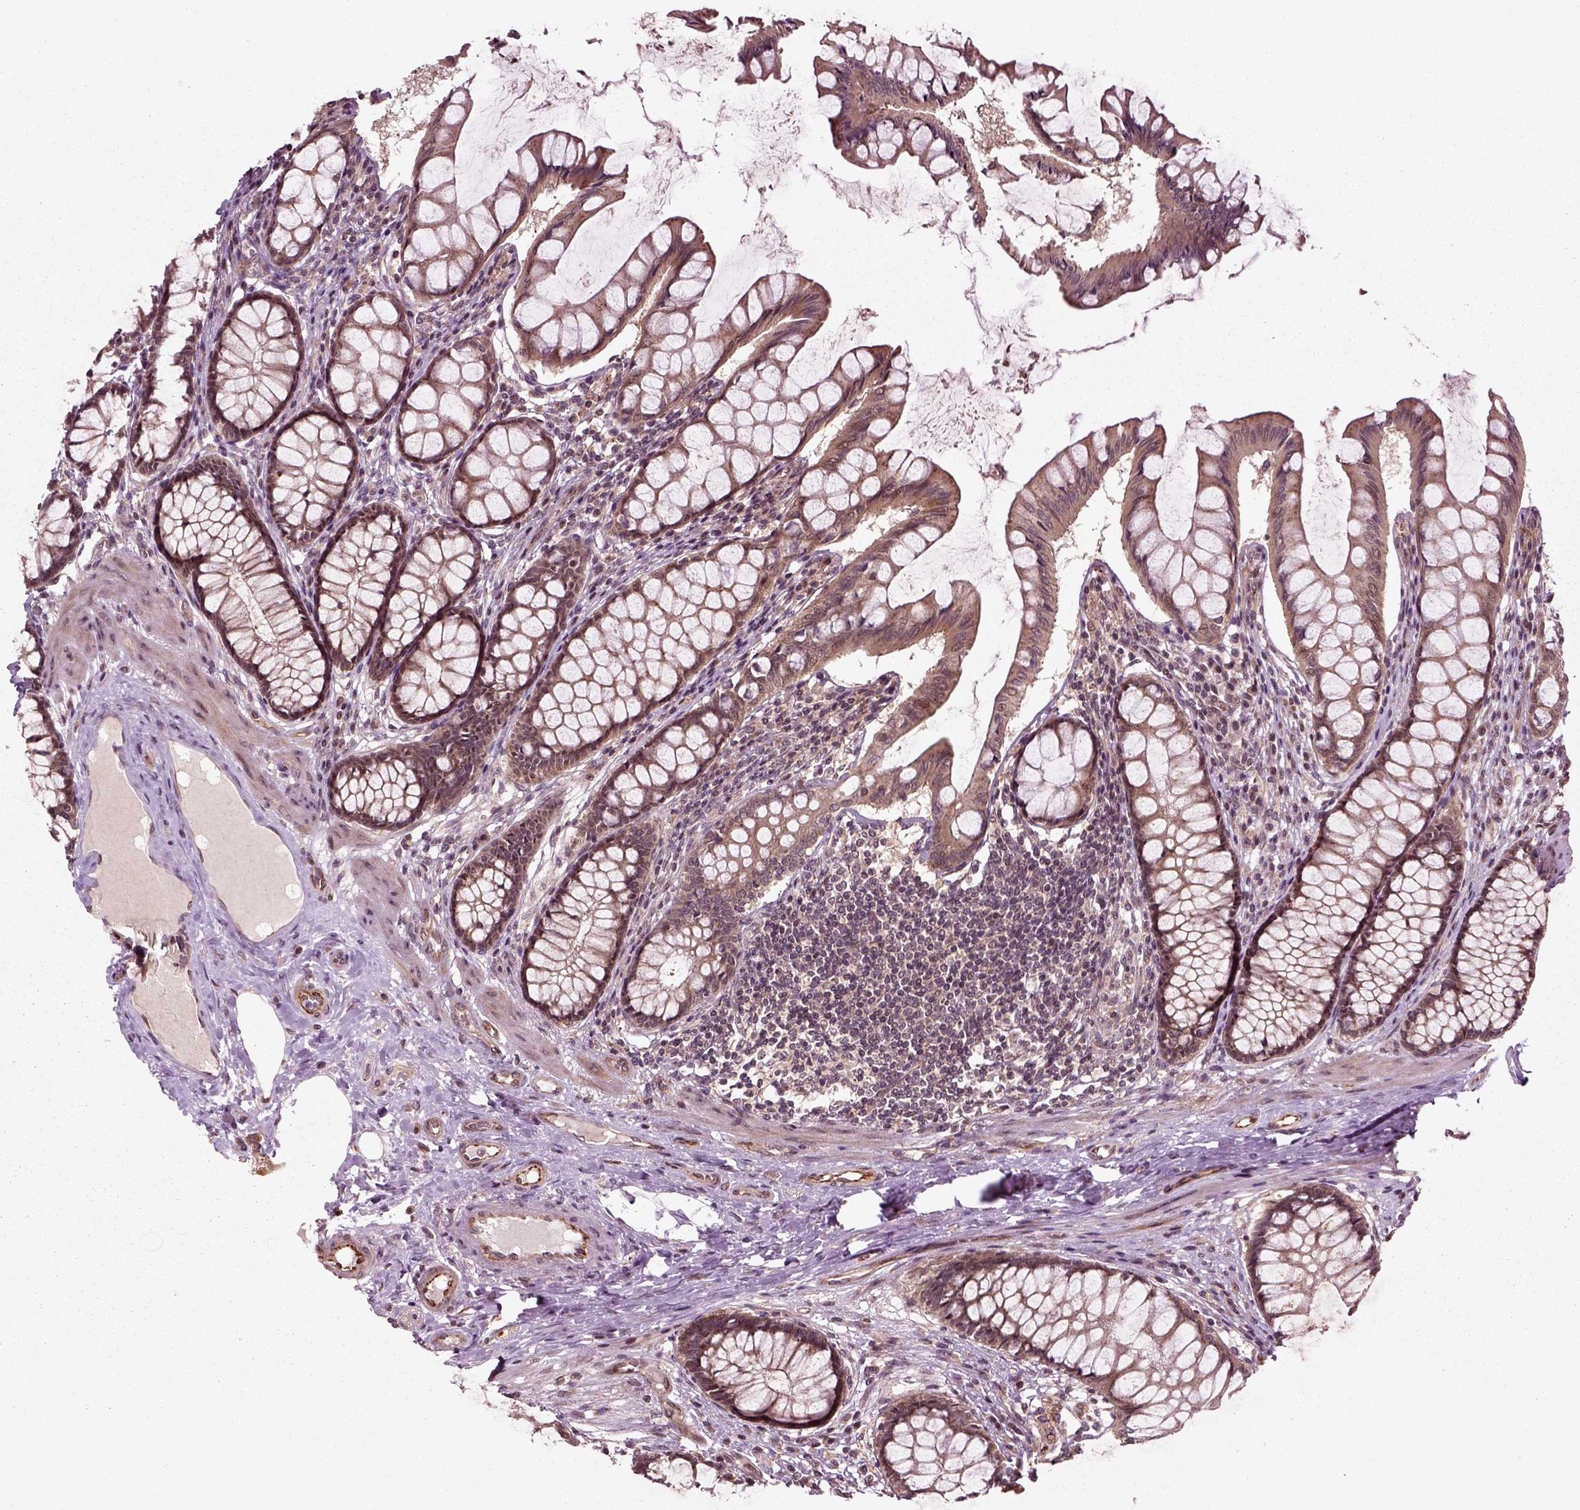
{"staining": {"intensity": "strong", "quantity": ">75%", "location": "cytoplasmic/membranous"}, "tissue": "colon", "cell_type": "Endothelial cells", "image_type": "normal", "snomed": [{"axis": "morphology", "description": "Normal tissue, NOS"}, {"axis": "topography", "description": "Colon"}], "caption": "Human colon stained with a brown dye shows strong cytoplasmic/membranous positive expression in approximately >75% of endothelial cells.", "gene": "PLCD3", "patient": {"sex": "female", "age": 65}}